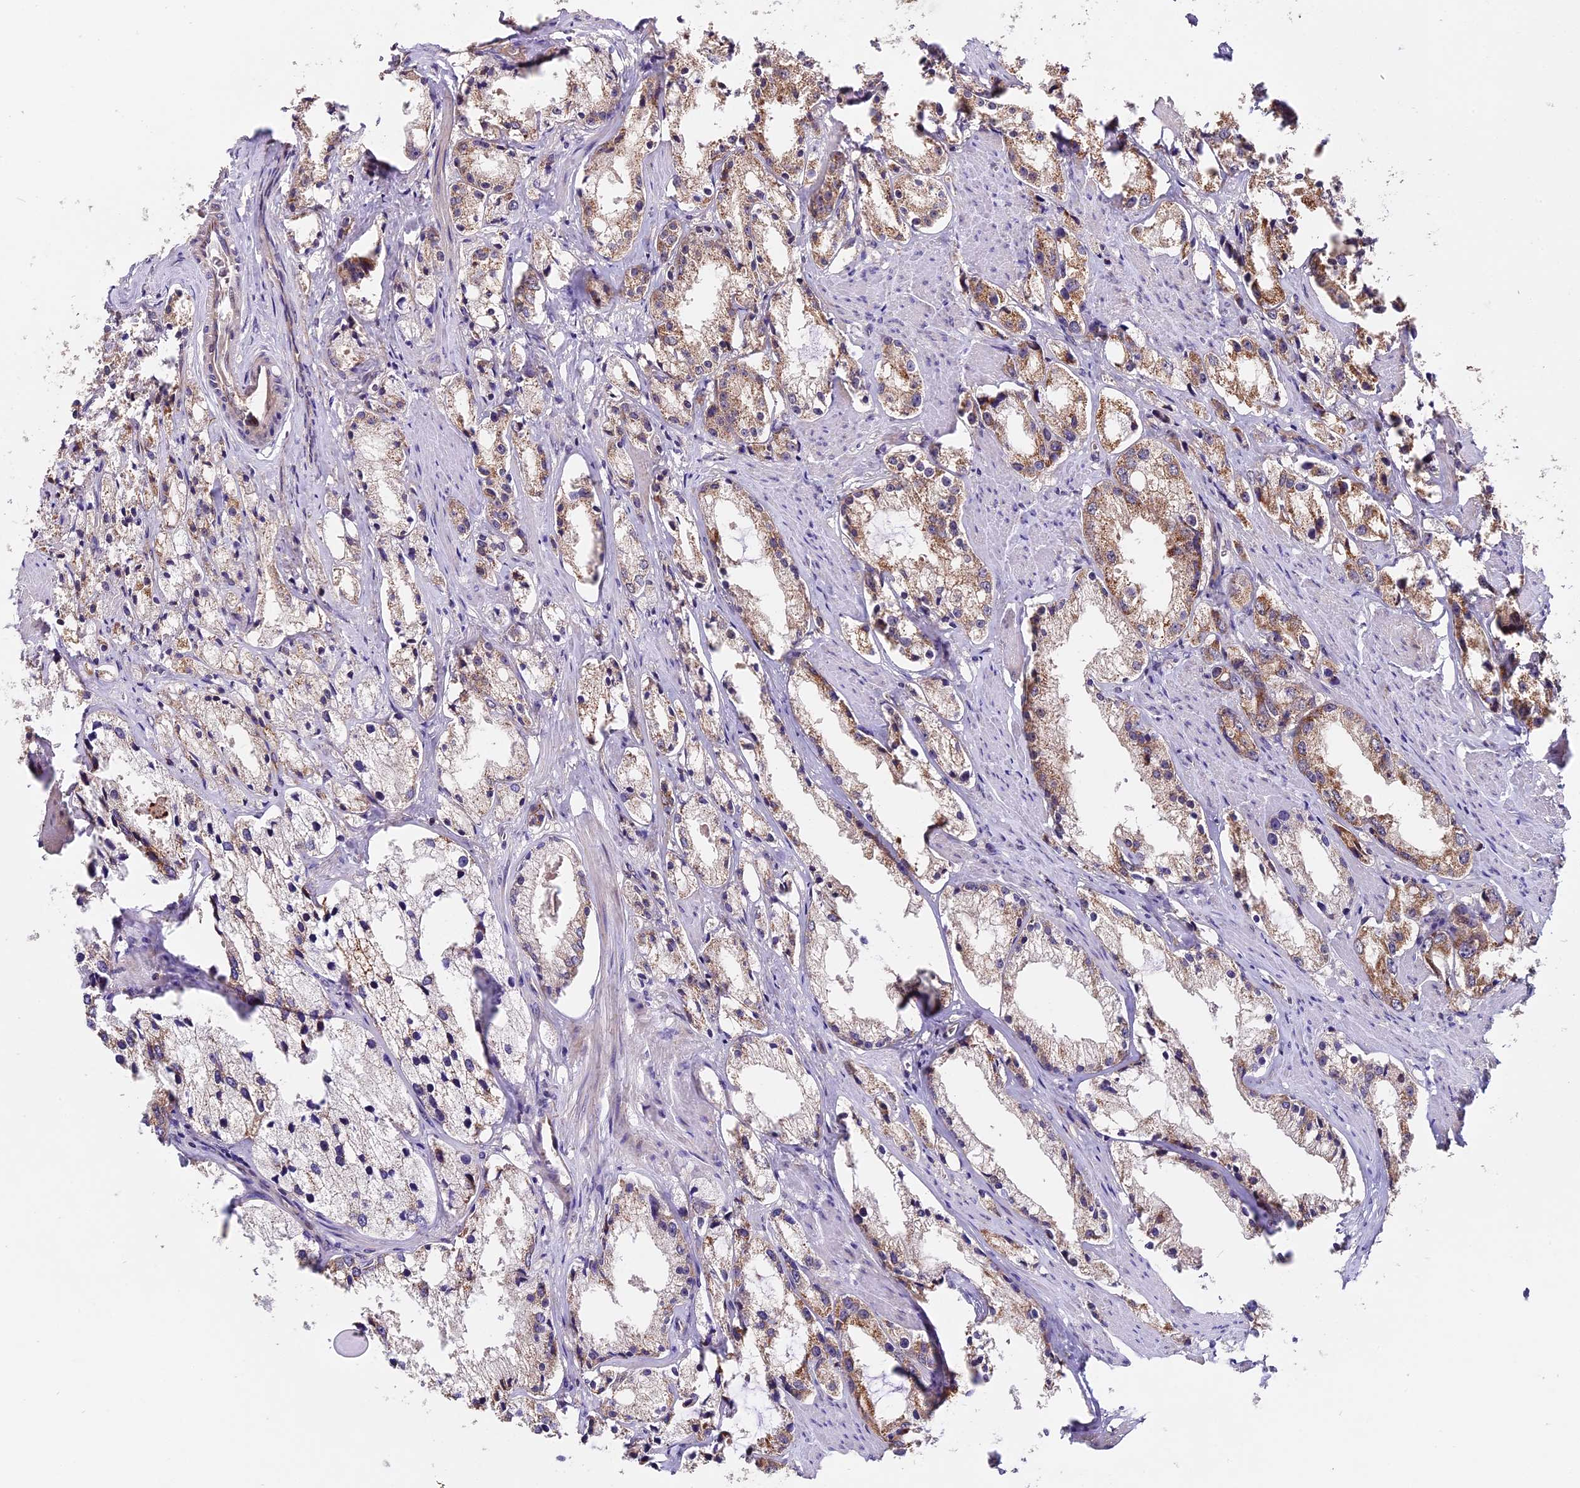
{"staining": {"intensity": "moderate", "quantity": "<25%", "location": "cytoplasmic/membranous"}, "tissue": "prostate cancer", "cell_type": "Tumor cells", "image_type": "cancer", "snomed": [{"axis": "morphology", "description": "Adenocarcinoma, High grade"}, {"axis": "topography", "description": "Prostate"}], "caption": "A histopathology image of human prostate adenocarcinoma (high-grade) stained for a protein displays moderate cytoplasmic/membranous brown staining in tumor cells. (Stains: DAB (3,3'-diaminobenzidine) in brown, nuclei in blue, Microscopy: brightfield microscopy at high magnification).", "gene": "TRMT1", "patient": {"sex": "male", "age": 66}}